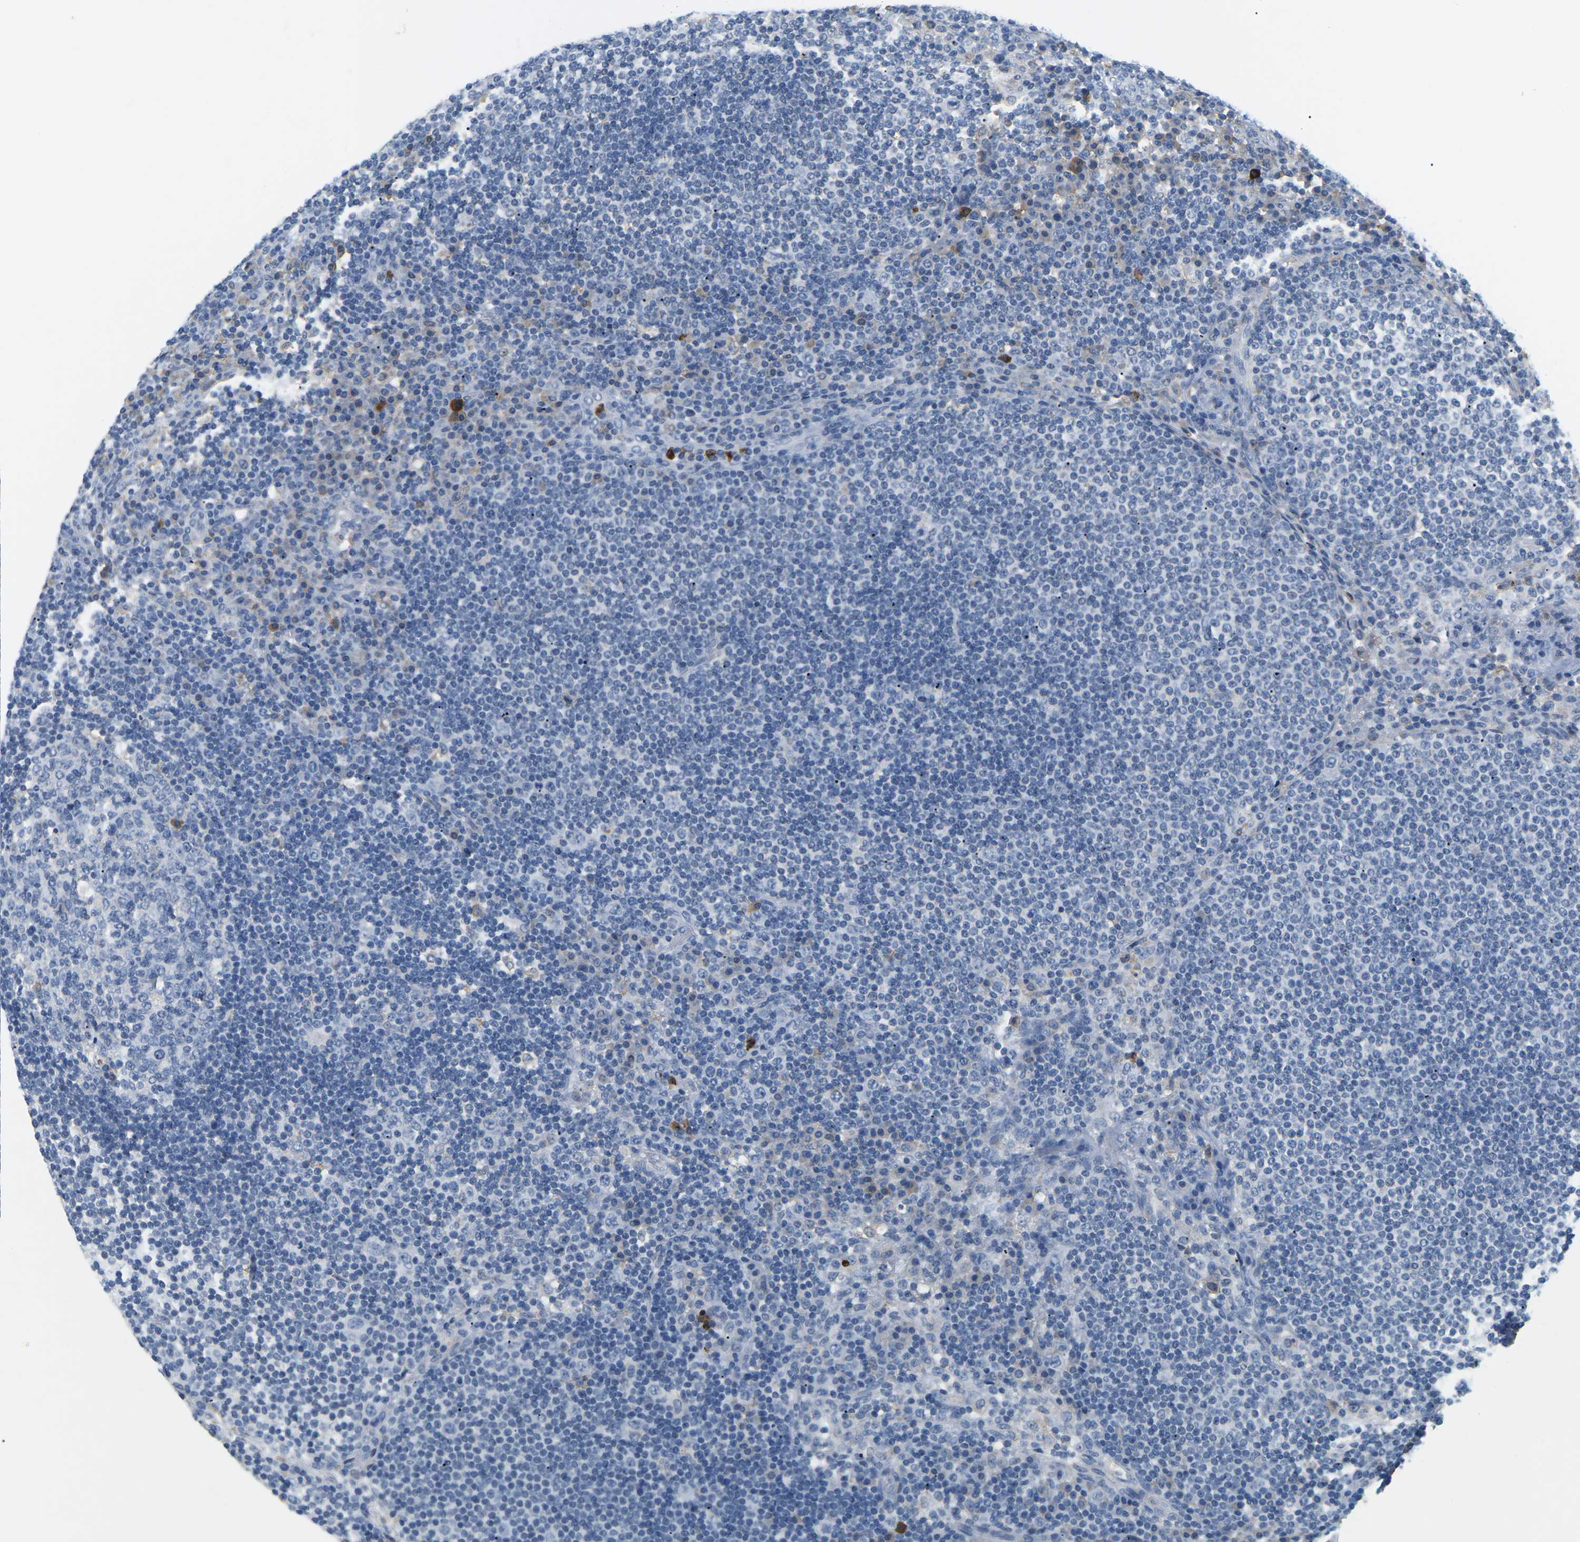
{"staining": {"intensity": "negative", "quantity": "none", "location": "none"}, "tissue": "lymph node", "cell_type": "Germinal center cells", "image_type": "normal", "snomed": [{"axis": "morphology", "description": "Normal tissue, NOS"}, {"axis": "topography", "description": "Lymph node"}], "caption": "Germinal center cells are negative for protein expression in unremarkable human lymph node. (Brightfield microscopy of DAB IHC at high magnification).", "gene": "ADM", "patient": {"sex": "female", "age": 53}}